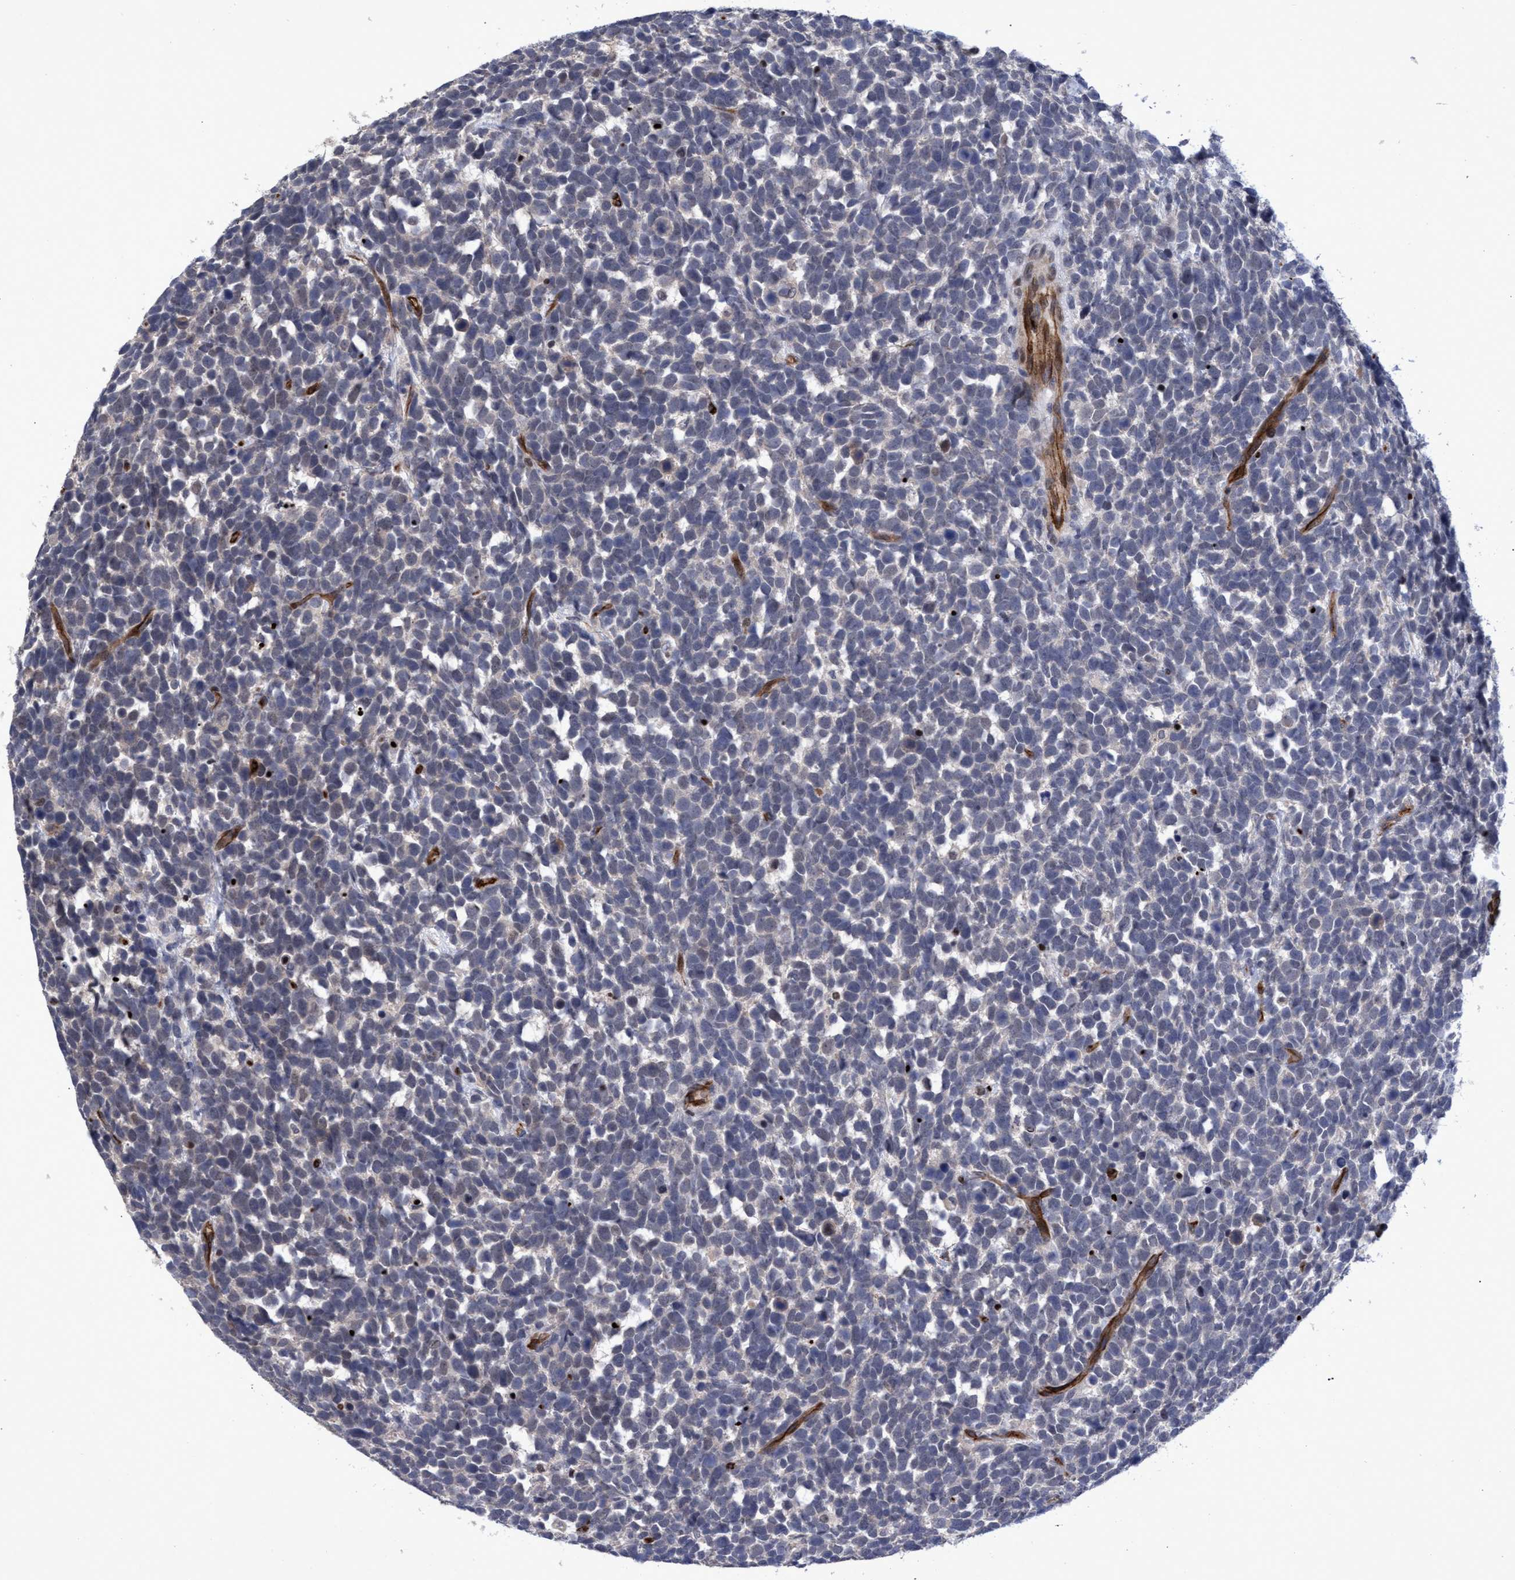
{"staining": {"intensity": "negative", "quantity": "none", "location": "none"}, "tissue": "urothelial cancer", "cell_type": "Tumor cells", "image_type": "cancer", "snomed": [{"axis": "morphology", "description": "Urothelial carcinoma, High grade"}, {"axis": "topography", "description": "Urinary bladder"}], "caption": "A micrograph of urothelial cancer stained for a protein reveals no brown staining in tumor cells.", "gene": "ZNF750", "patient": {"sex": "female", "age": 82}}